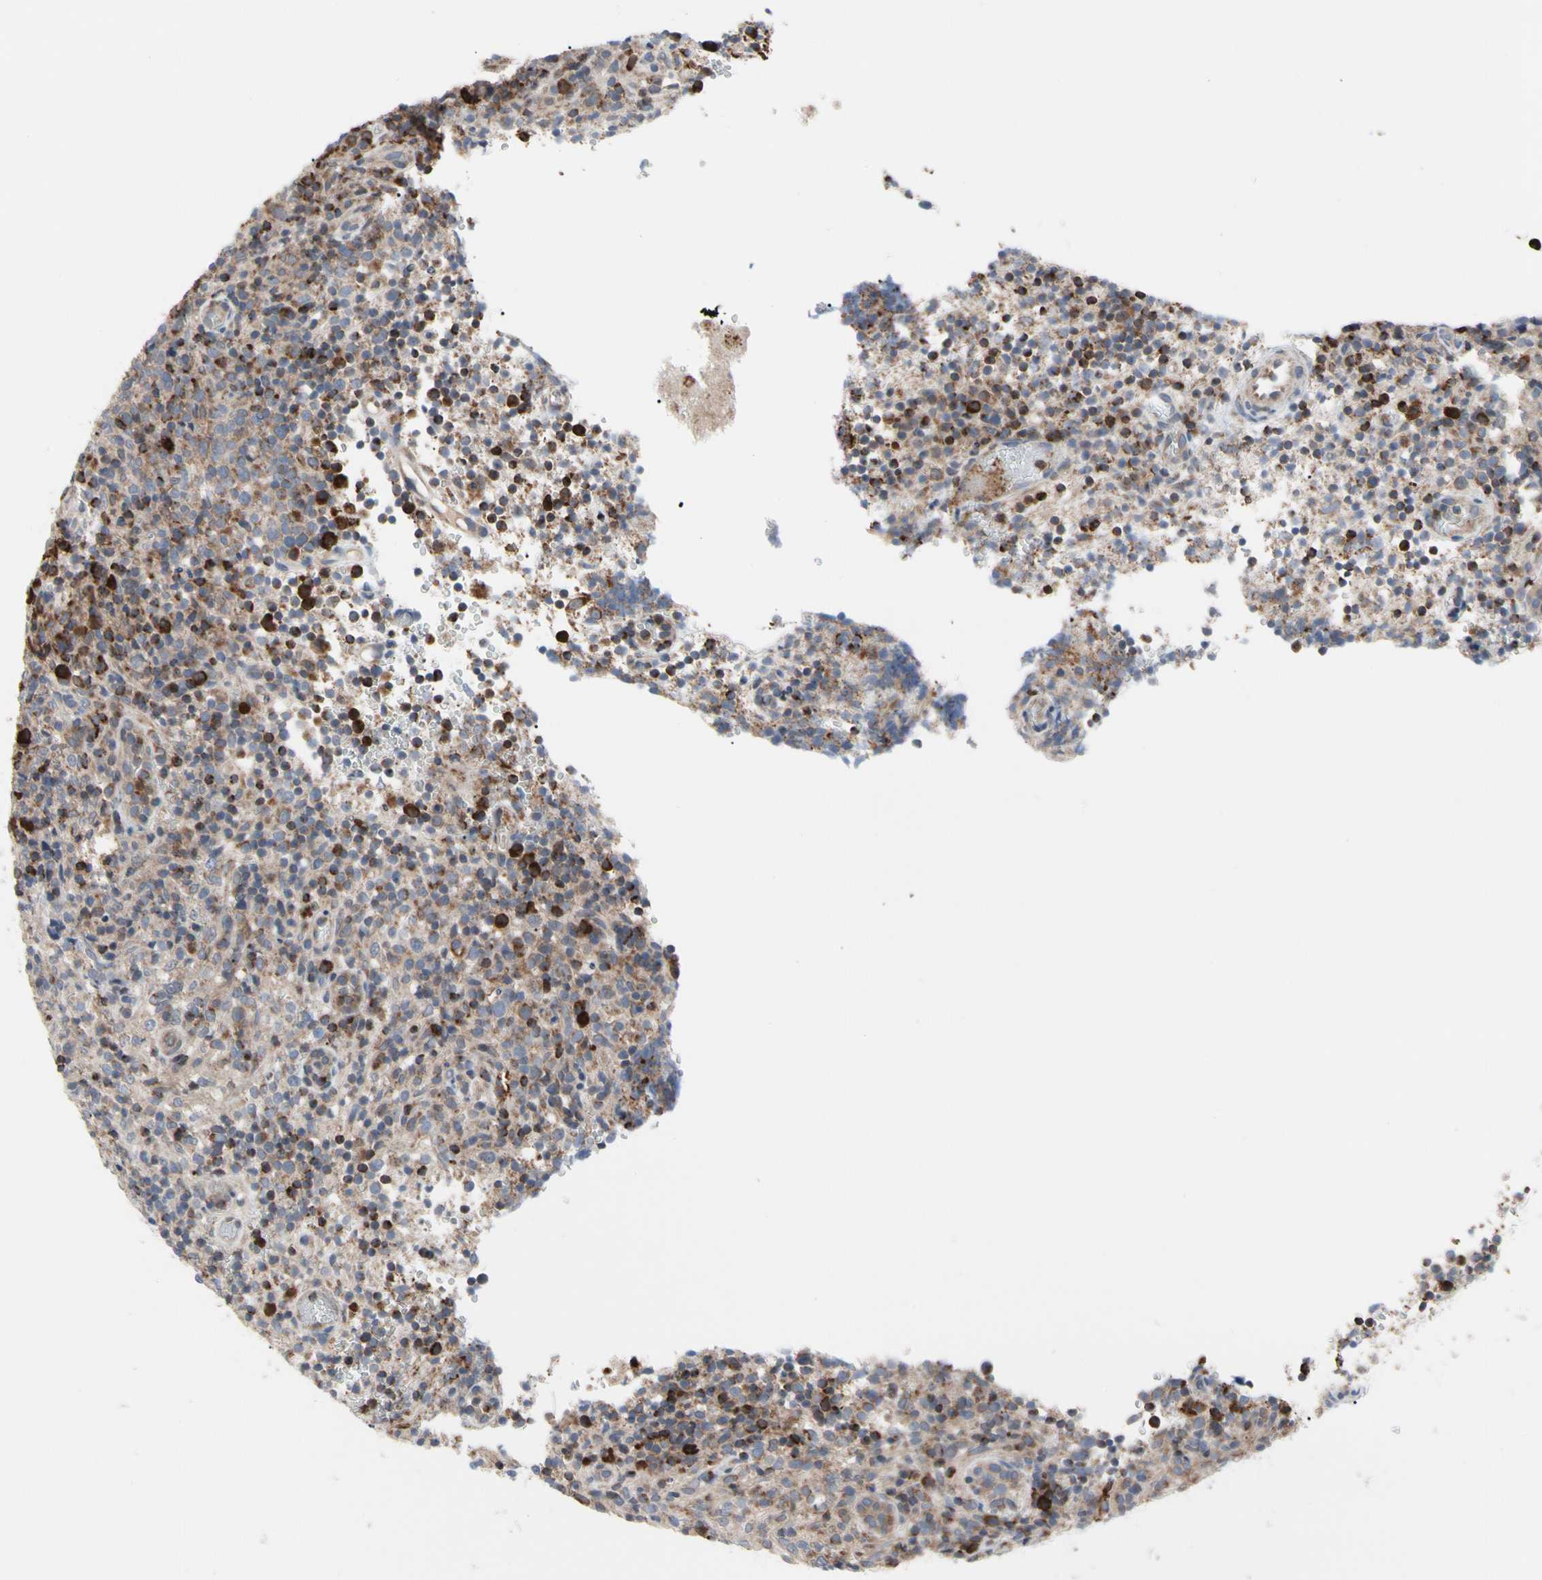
{"staining": {"intensity": "weak", "quantity": "25%-75%", "location": "cytoplasmic/membranous"}, "tissue": "lymphoma", "cell_type": "Tumor cells", "image_type": "cancer", "snomed": [{"axis": "morphology", "description": "Malignant lymphoma, non-Hodgkin's type, High grade"}, {"axis": "topography", "description": "Lymph node"}], "caption": "Immunohistochemistry of lymphoma demonstrates low levels of weak cytoplasmic/membranous expression in approximately 25%-75% of tumor cells. Using DAB (3,3'-diaminobenzidine) (brown) and hematoxylin (blue) stains, captured at high magnification using brightfield microscopy.", "gene": "MCL1", "patient": {"sex": "female", "age": 76}}